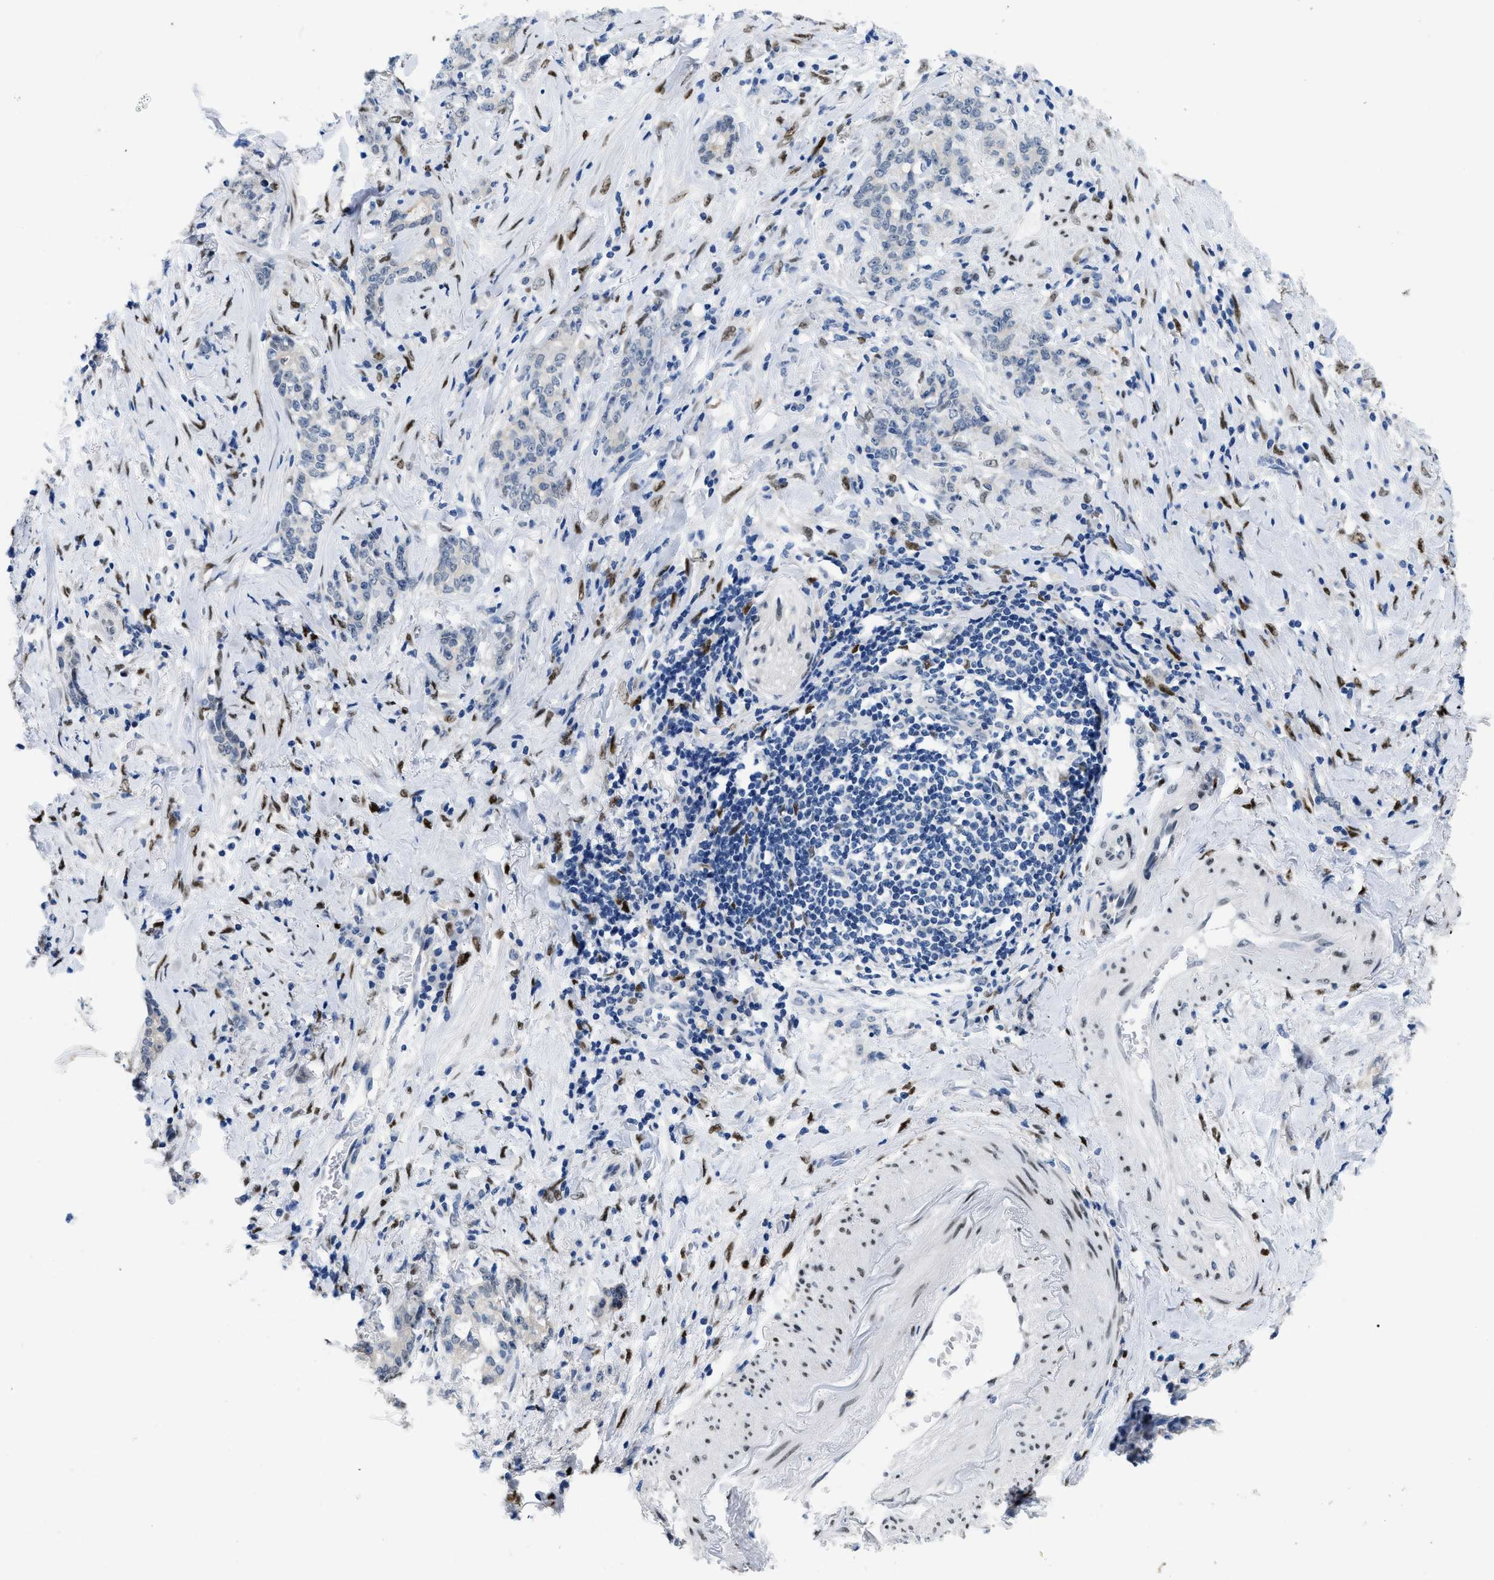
{"staining": {"intensity": "negative", "quantity": "none", "location": "none"}, "tissue": "stomach cancer", "cell_type": "Tumor cells", "image_type": "cancer", "snomed": [{"axis": "morphology", "description": "Adenocarcinoma, NOS"}, {"axis": "topography", "description": "Stomach, lower"}], "caption": "The immunohistochemistry micrograph has no significant positivity in tumor cells of stomach adenocarcinoma tissue. The staining is performed using DAB (3,3'-diaminobenzidine) brown chromogen with nuclei counter-stained in using hematoxylin.", "gene": "NFIX", "patient": {"sex": "male", "age": 88}}